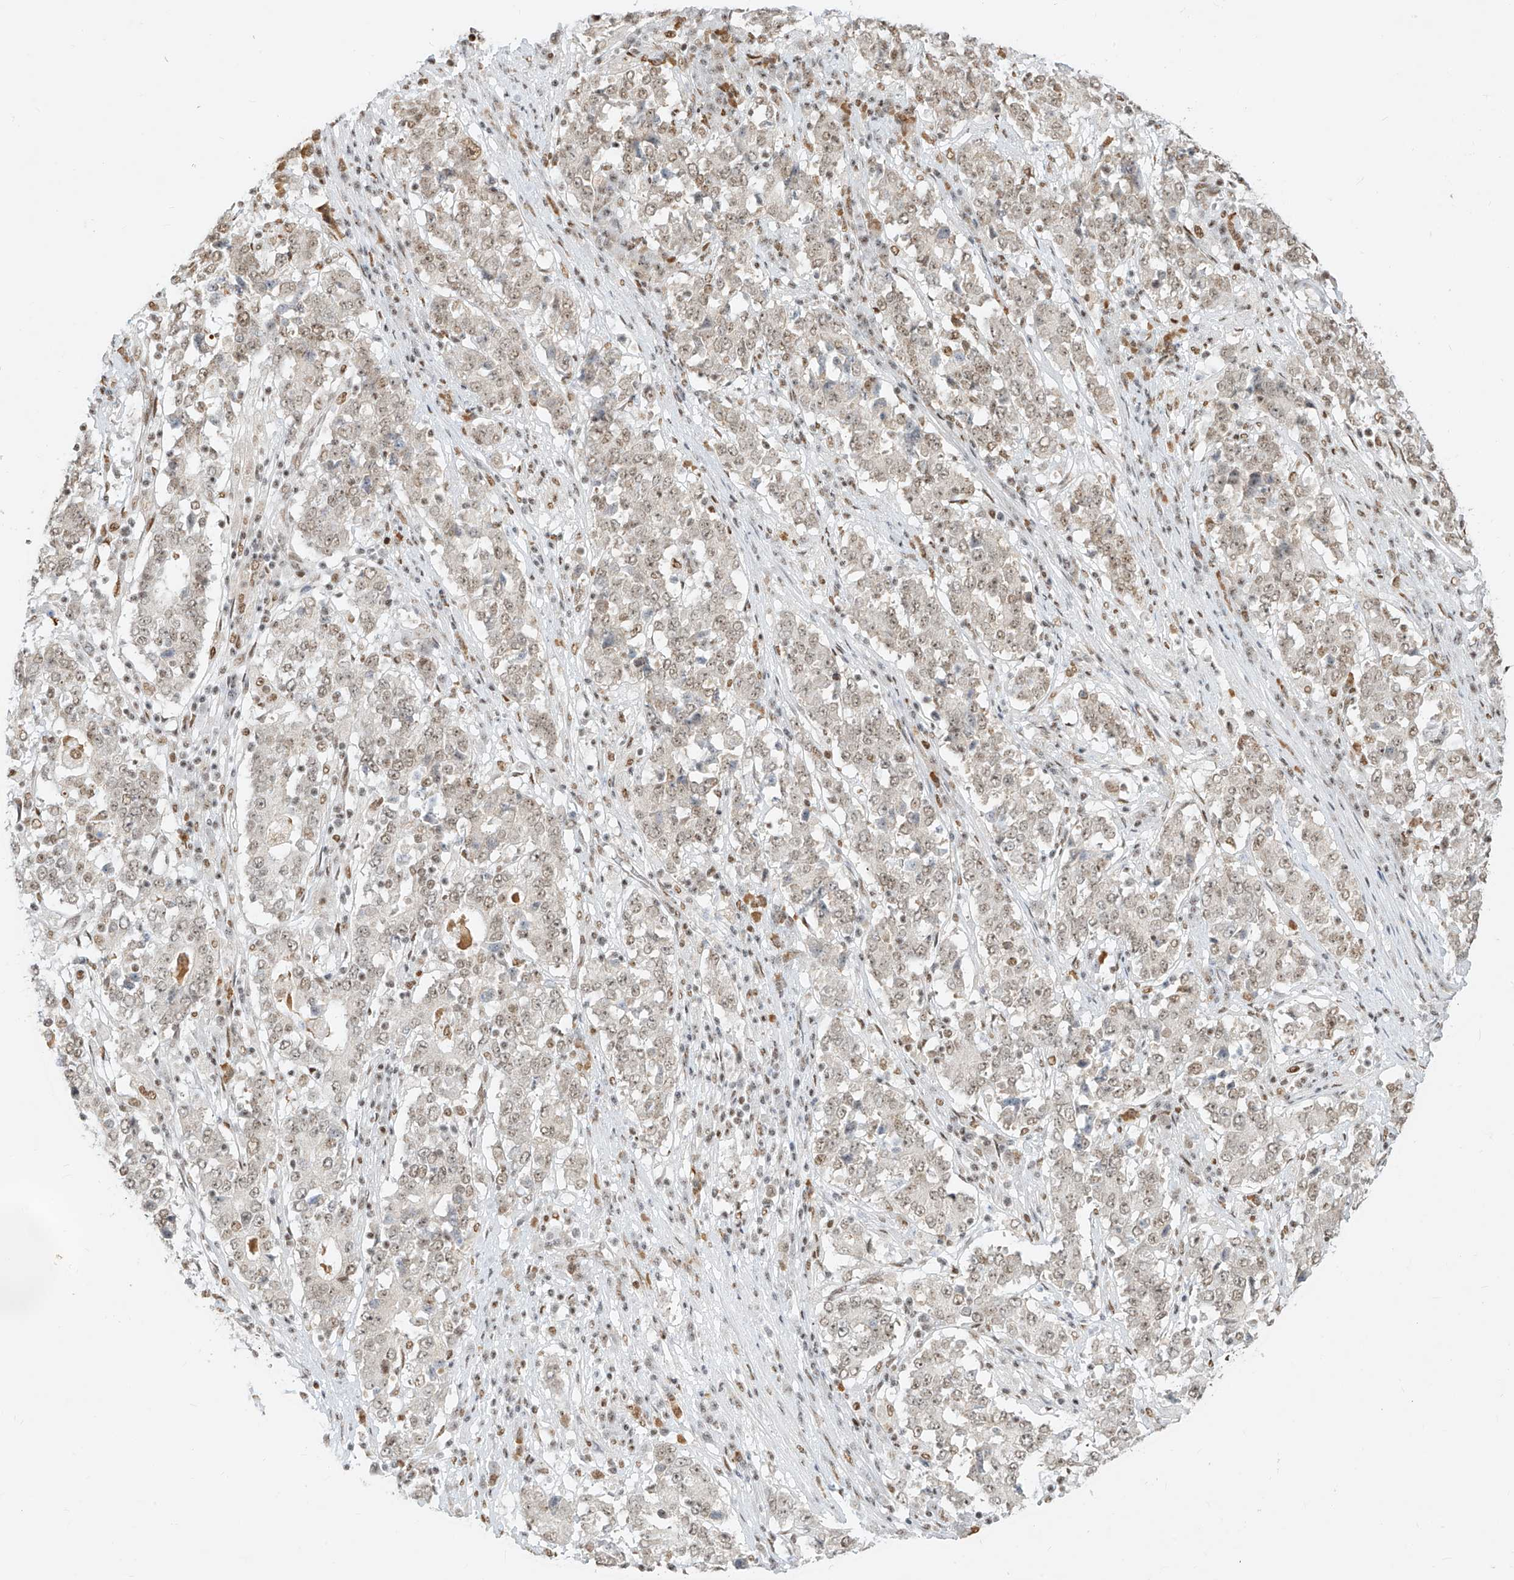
{"staining": {"intensity": "weak", "quantity": "<25%", "location": "nuclear"}, "tissue": "stomach cancer", "cell_type": "Tumor cells", "image_type": "cancer", "snomed": [{"axis": "morphology", "description": "Adenocarcinoma, NOS"}, {"axis": "topography", "description": "Stomach"}], "caption": "Tumor cells show no significant protein expression in stomach cancer (adenocarcinoma).", "gene": "NHSL1", "patient": {"sex": "male", "age": 59}}